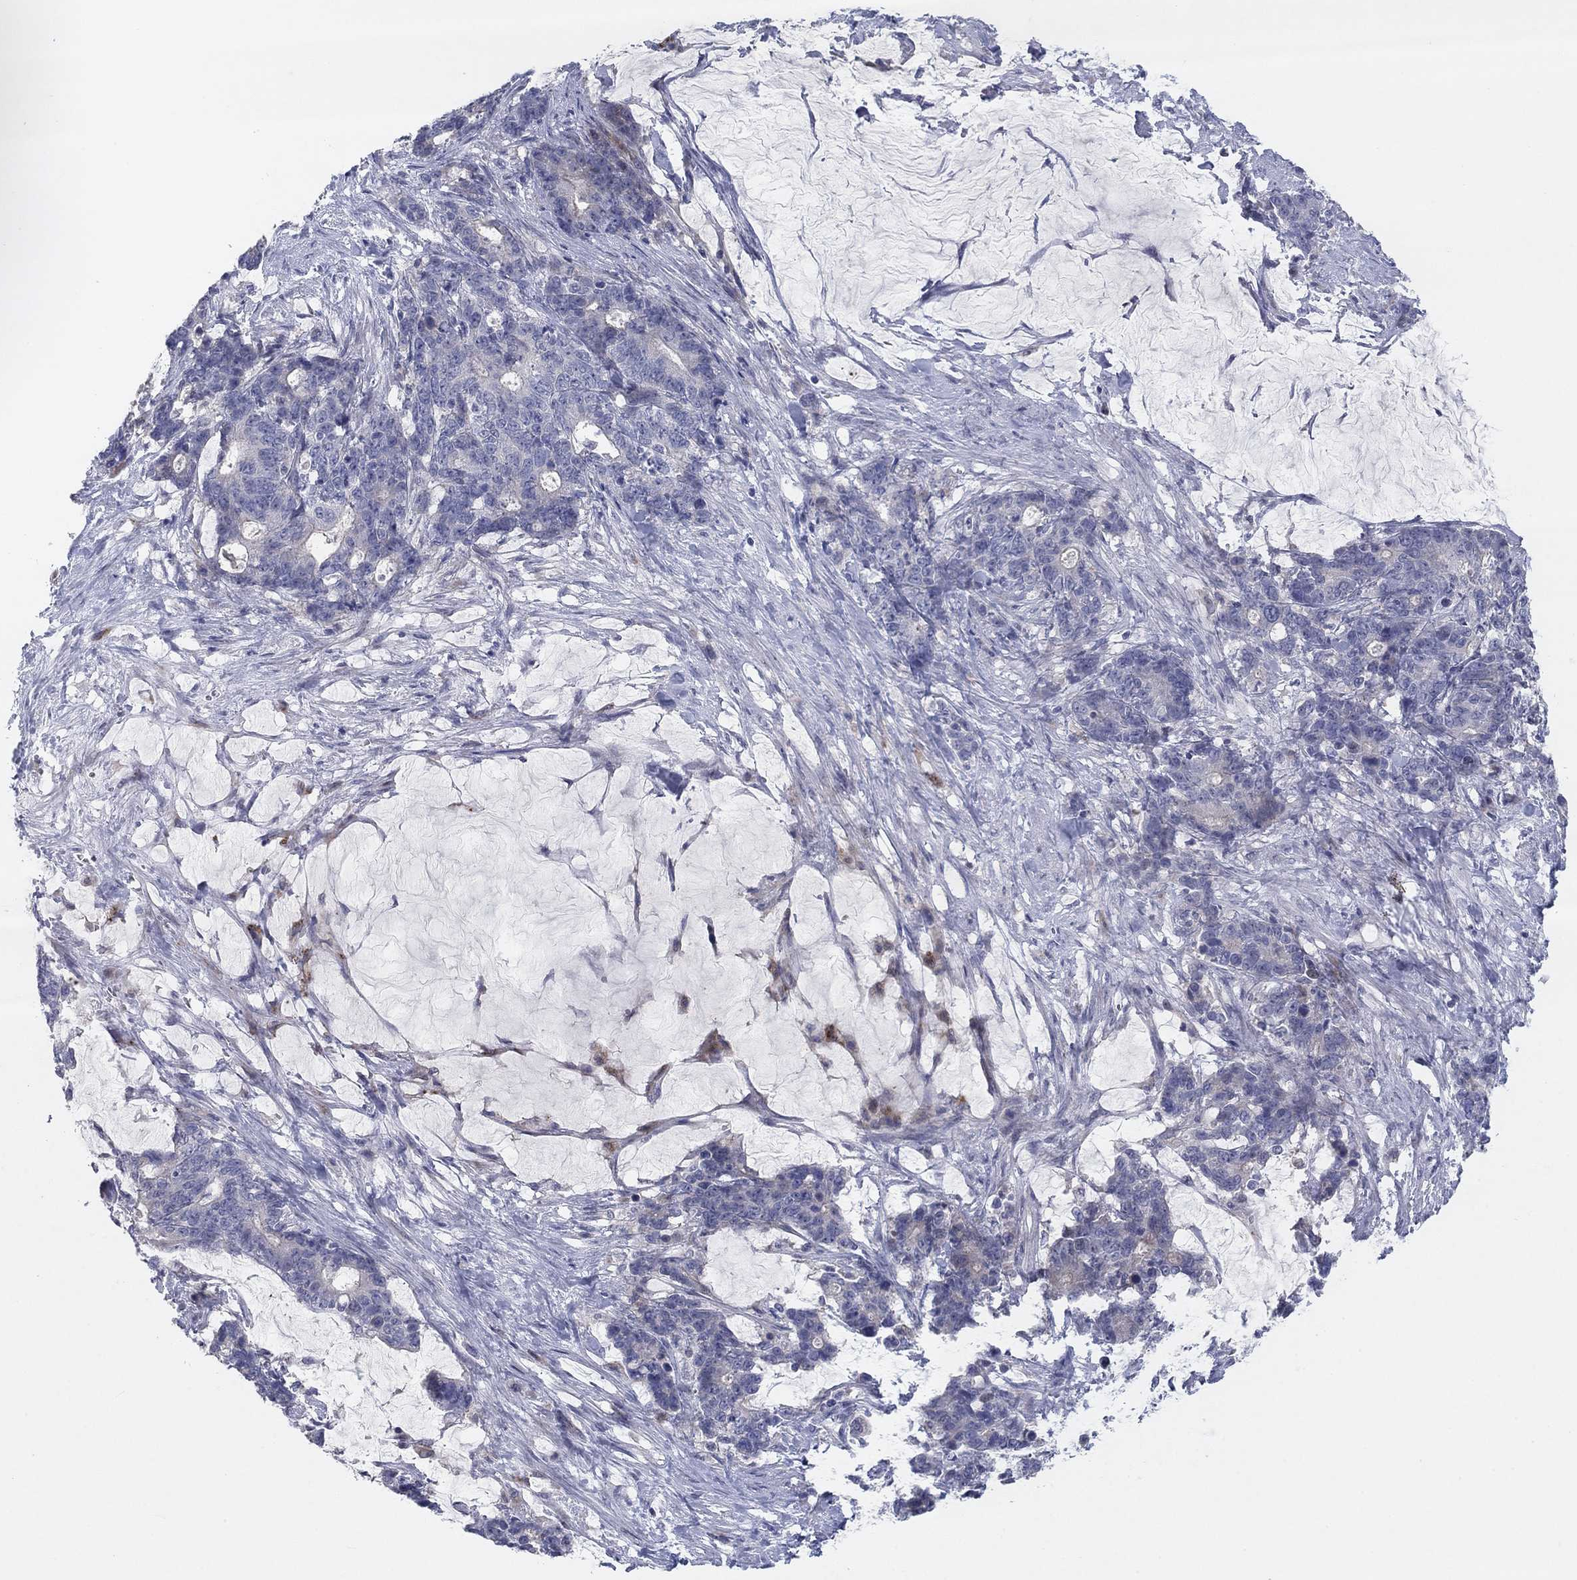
{"staining": {"intensity": "negative", "quantity": "none", "location": "none"}, "tissue": "stomach cancer", "cell_type": "Tumor cells", "image_type": "cancer", "snomed": [{"axis": "morphology", "description": "Normal tissue, NOS"}, {"axis": "morphology", "description": "Adenocarcinoma, NOS"}, {"axis": "topography", "description": "Stomach"}], "caption": "Human stomach cancer (adenocarcinoma) stained for a protein using IHC demonstrates no expression in tumor cells.", "gene": "AMN1", "patient": {"sex": "female", "age": 64}}